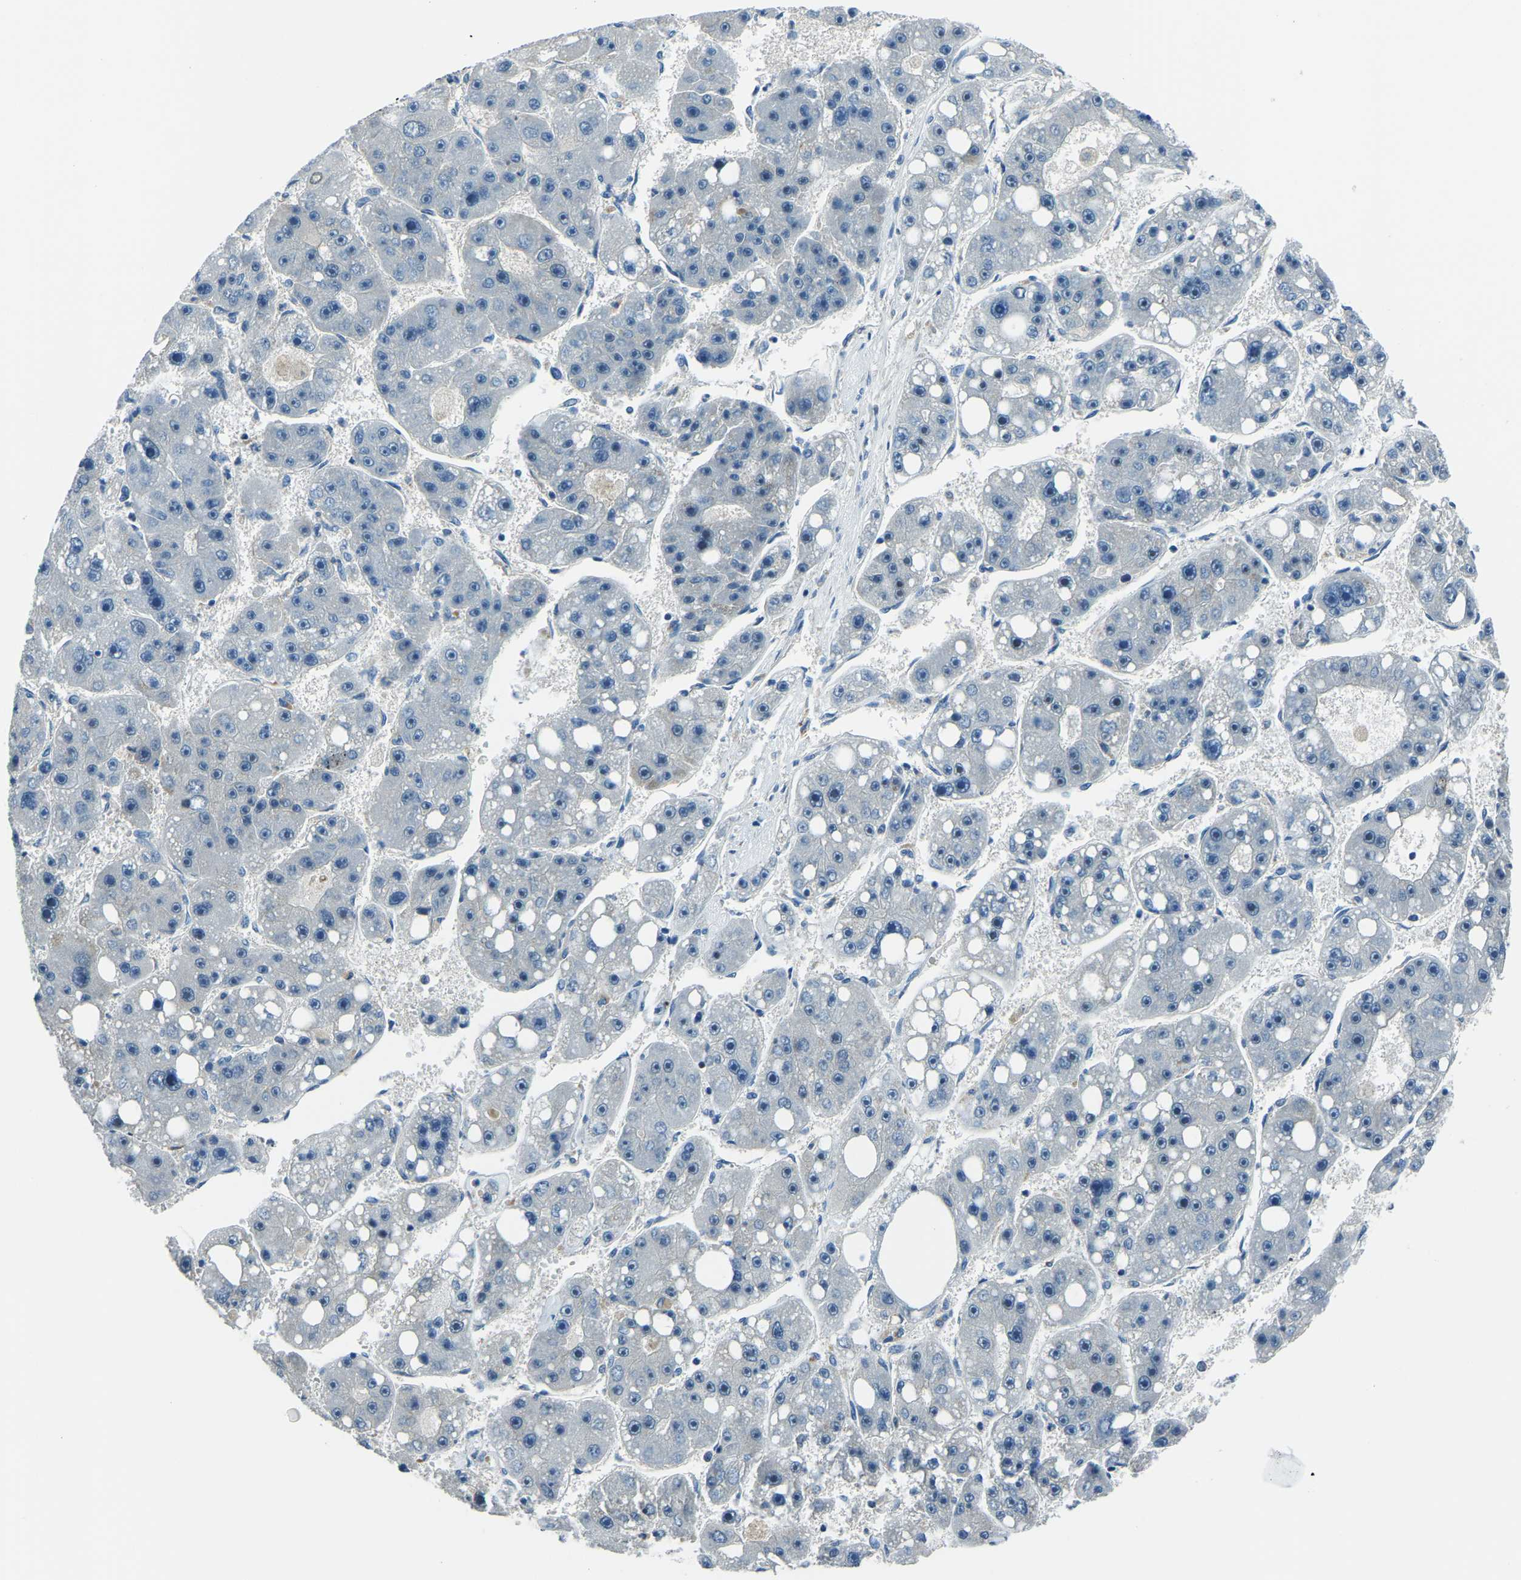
{"staining": {"intensity": "negative", "quantity": "none", "location": "none"}, "tissue": "liver cancer", "cell_type": "Tumor cells", "image_type": "cancer", "snomed": [{"axis": "morphology", "description": "Carcinoma, Hepatocellular, NOS"}, {"axis": "topography", "description": "Liver"}], "caption": "DAB (3,3'-diaminobenzidine) immunohistochemical staining of human liver cancer (hepatocellular carcinoma) shows no significant staining in tumor cells.", "gene": "RRP1", "patient": {"sex": "female", "age": 61}}